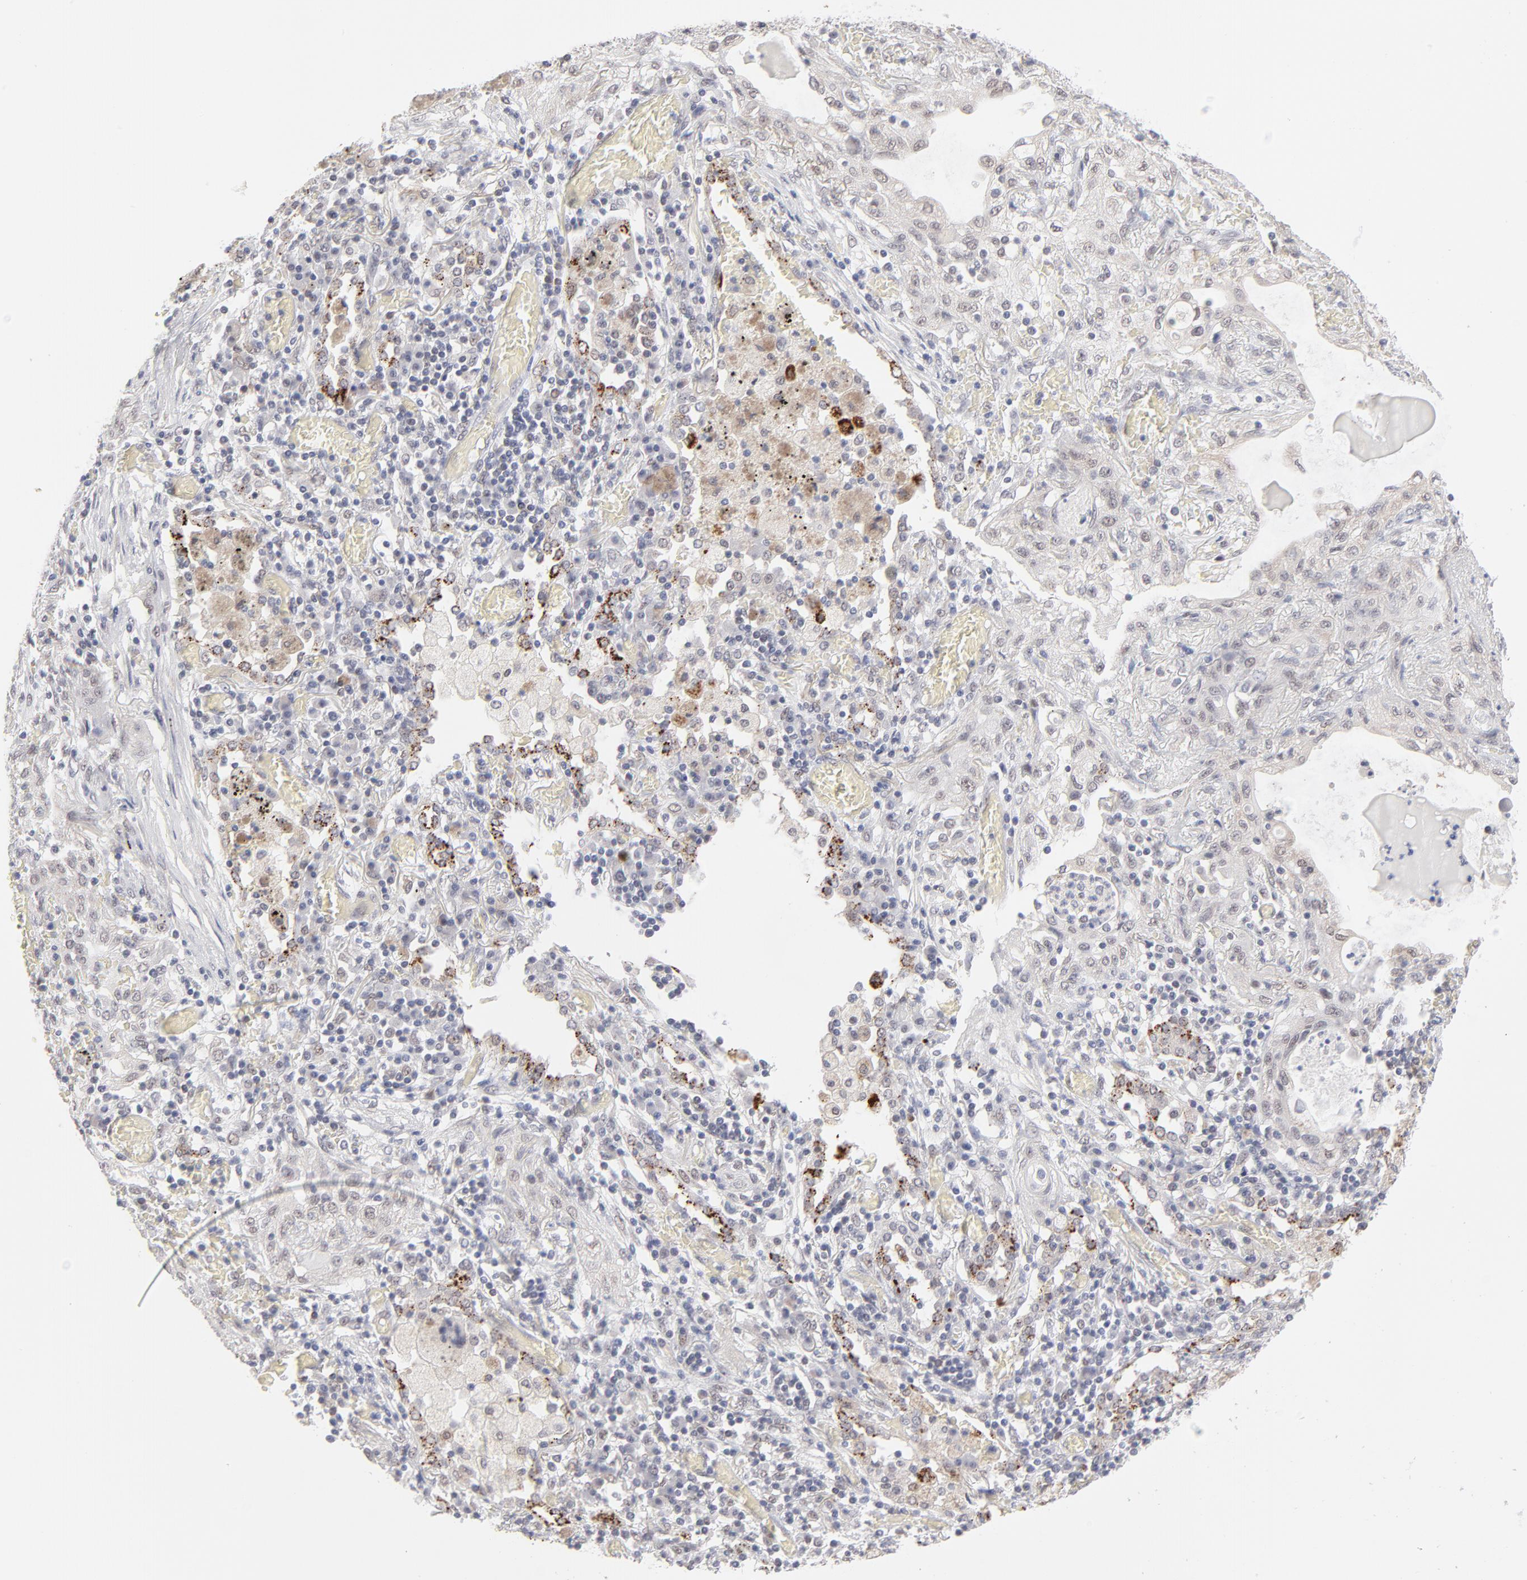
{"staining": {"intensity": "weak", "quantity": "25%-75%", "location": "cytoplasmic/membranous,nuclear"}, "tissue": "lung cancer", "cell_type": "Tumor cells", "image_type": "cancer", "snomed": [{"axis": "morphology", "description": "Squamous cell carcinoma, NOS"}, {"axis": "topography", "description": "Lung"}], "caption": "A high-resolution photomicrograph shows immunohistochemistry (IHC) staining of lung cancer (squamous cell carcinoma), which displays weak cytoplasmic/membranous and nuclear expression in about 25%-75% of tumor cells. The protein is shown in brown color, while the nuclei are stained blue.", "gene": "NBN", "patient": {"sex": "female", "age": 47}}